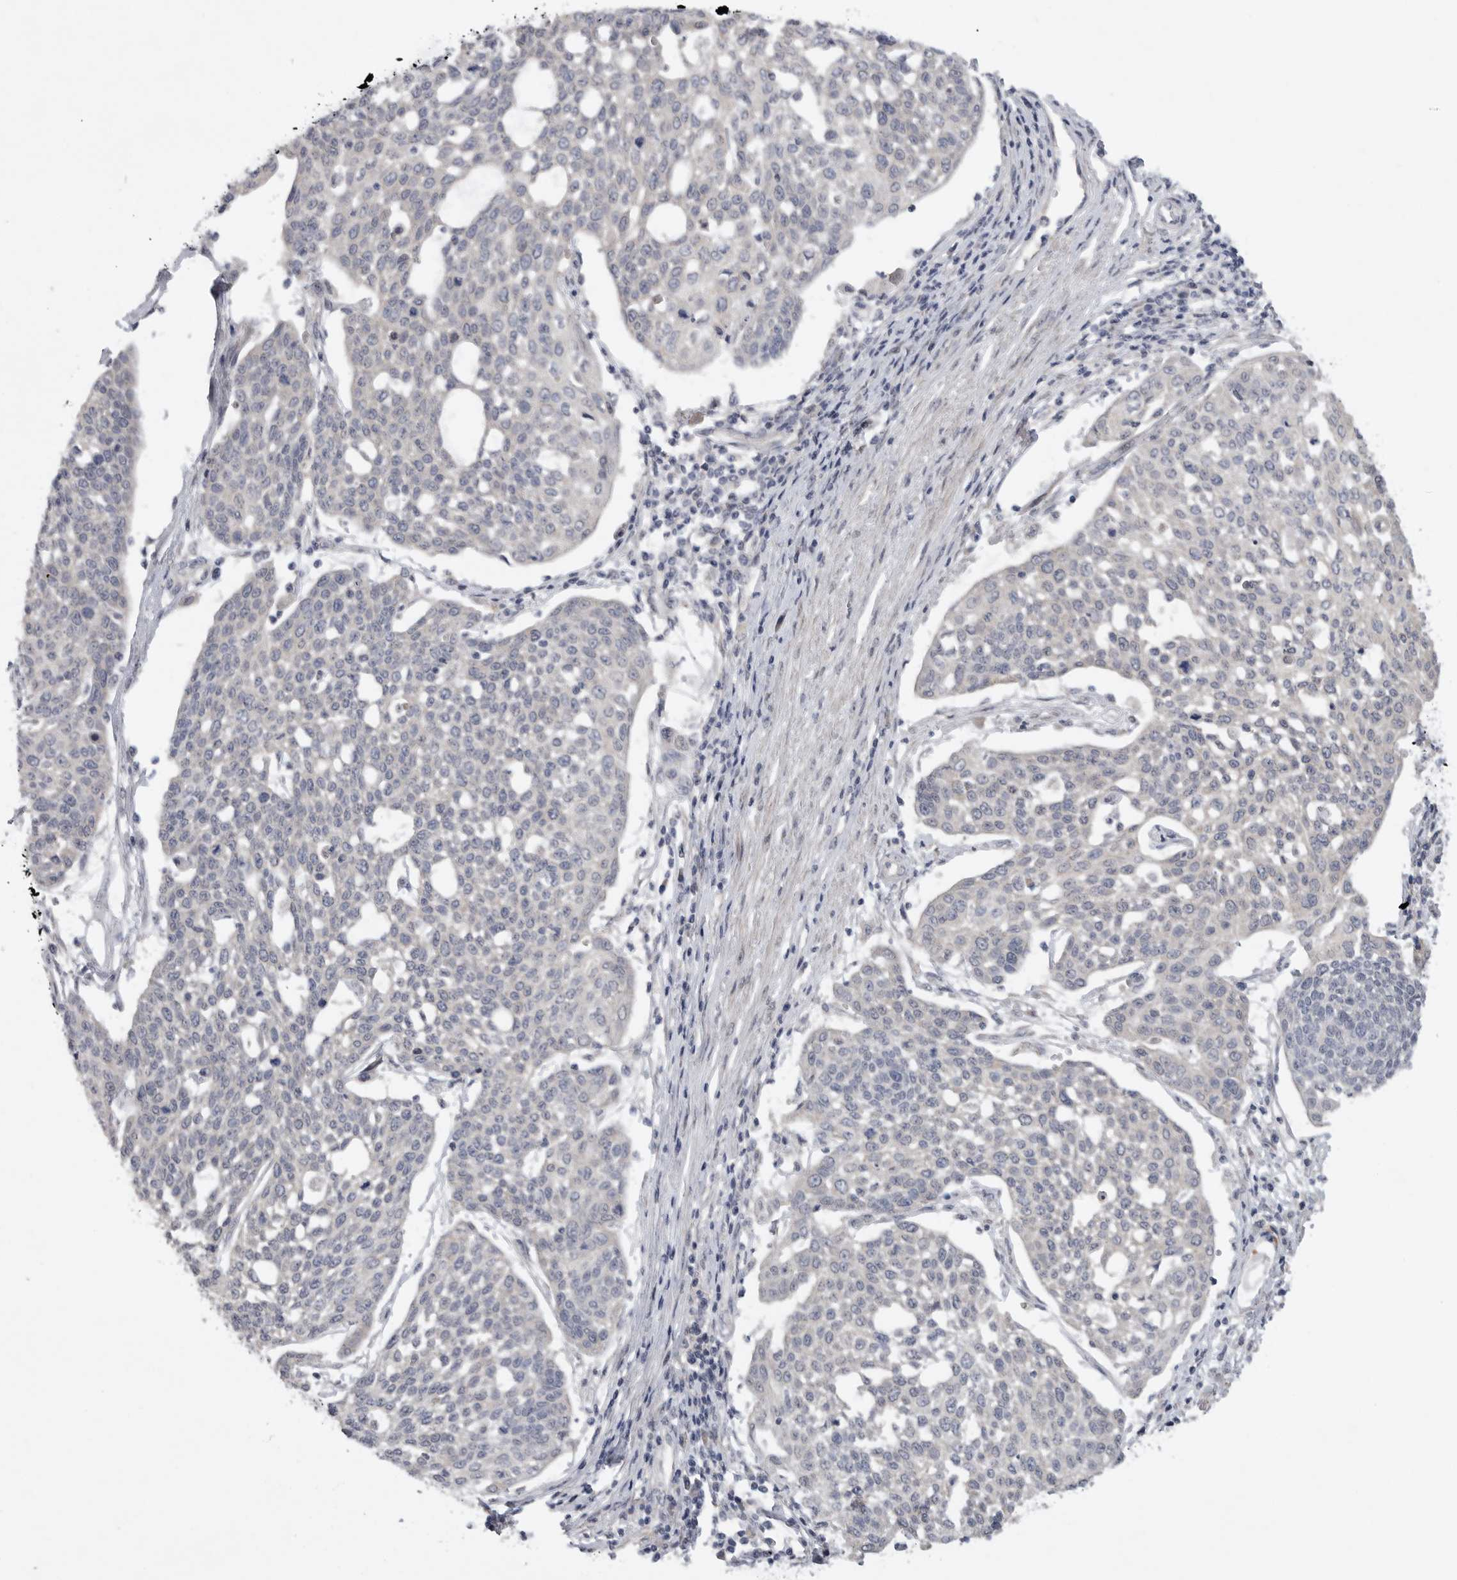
{"staining": {"intensity": "negative", "quantity": "none", "location": "none"}, "tissue": "cervical cancer", "cell_type": "Tumor cells", "image_type": "cancer", "snomed": [{"axis": "morphology", "description": "Squamous cell carcinoma, NOS"}, {"axis": "topography", "description": "Cervix"}], "caption": "This photomicrograph is of cervical cancer (squamous cell carcinoma) stained with IHC to label a protein in brown with the nuclei are counter-stained blue. There is no staining in tumor cells.", "gene": "FBXO43", "patient": {"sex": "female", "age": 34}}